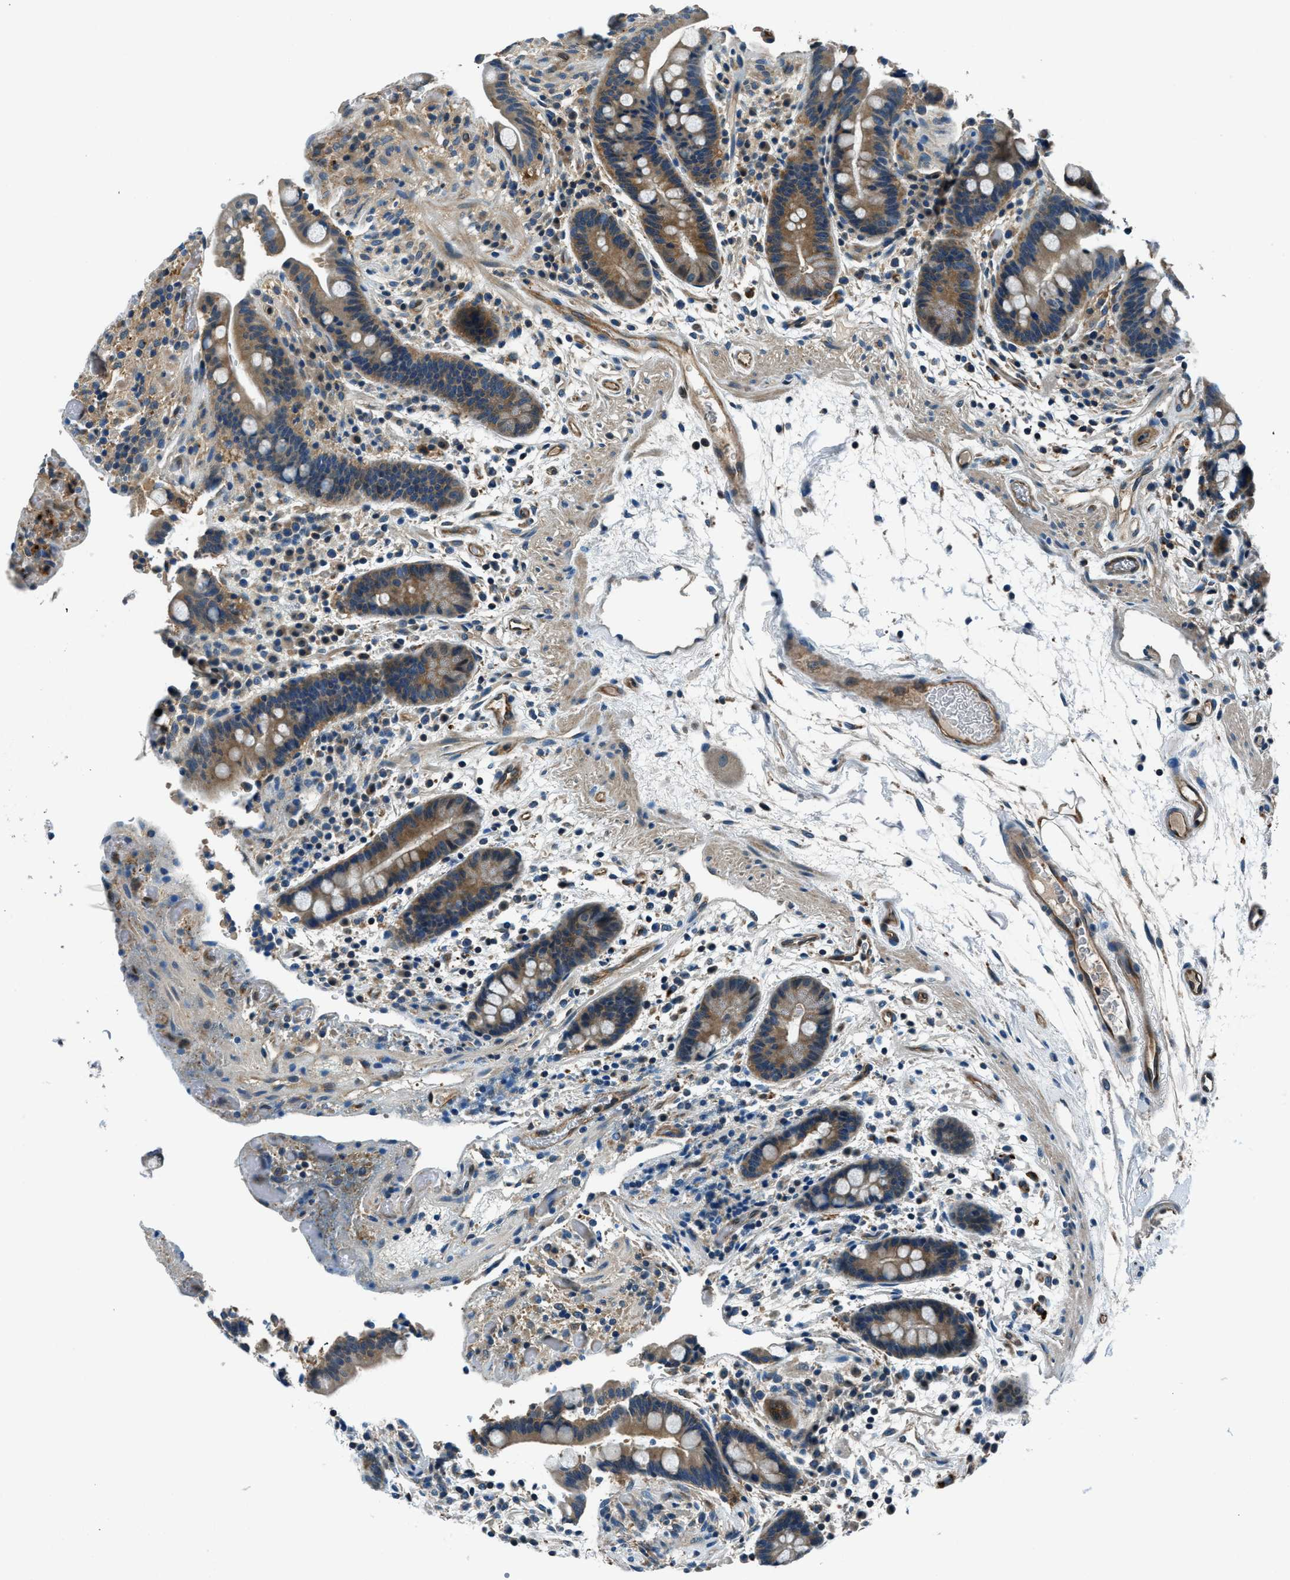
{"staining": {"intensity": "strong", "quantity": "25%-75%", "location": "cytoplasmic/membranous"}, "tissue": "colon", "cell_type": "Endothelial cells", "image_type": "normal", "snomed": [{"axis": "morphology", "description": "Normal tissue, NOS"}, {"axis": "topography", "description": "Colon"}], "caption": "An image showing strong cytoplasmic/membranous positivity in approximately 25%-75% of endothelial cells in benign colon, as visualized by brown immunohistochemical staining.", "gene": "SLC19A2", "patient": {"sex": "male", "age": 73}}